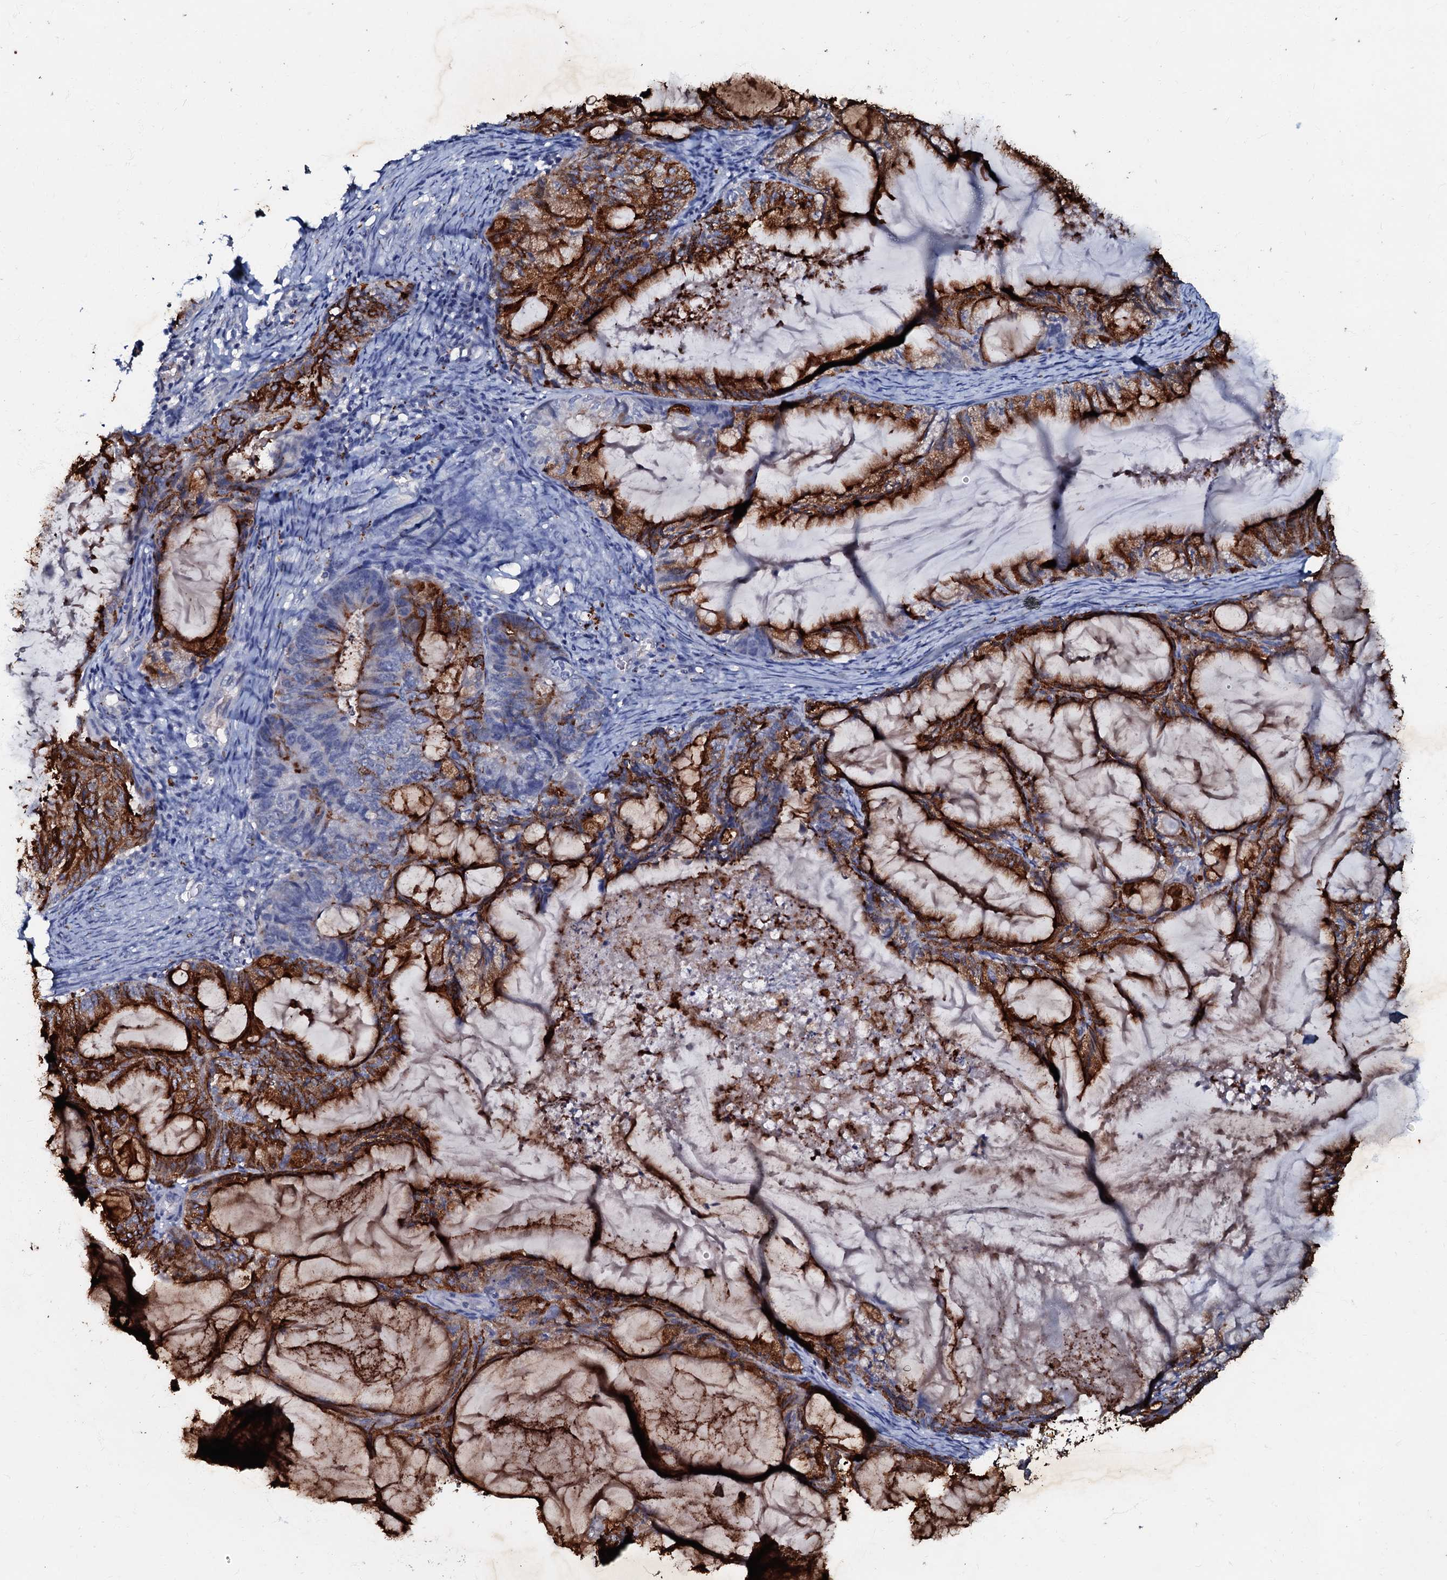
{"staining": {"intensity": "strong", "quantity": "25%-75%", "location": "cytoplasmic/membranous"}, "tissue": "endometrial cancer", "cell_type": "Tumor cells", "image_type": "cancer", "snomed": [{"axis": "morphology", "description": "Adenocarcinoma, NOS"}, {"axis": "topography", "description": "Endometrium"}], "caption": "Immunohistochemistry staining of adenocarcinoma (endometrial), which demonstrates high levels of strong cytoplasmic/membranous positivity in about 25%-75% of tumor cells indicating strong cytoplasmic/membranous protein expression. The staining was performed using DAB (brown) for protein detection and nuclei were counterstained in hematoxylin (blue).", "gene": "MANSC4", "patient": {"sex": "female", "age": 86}}